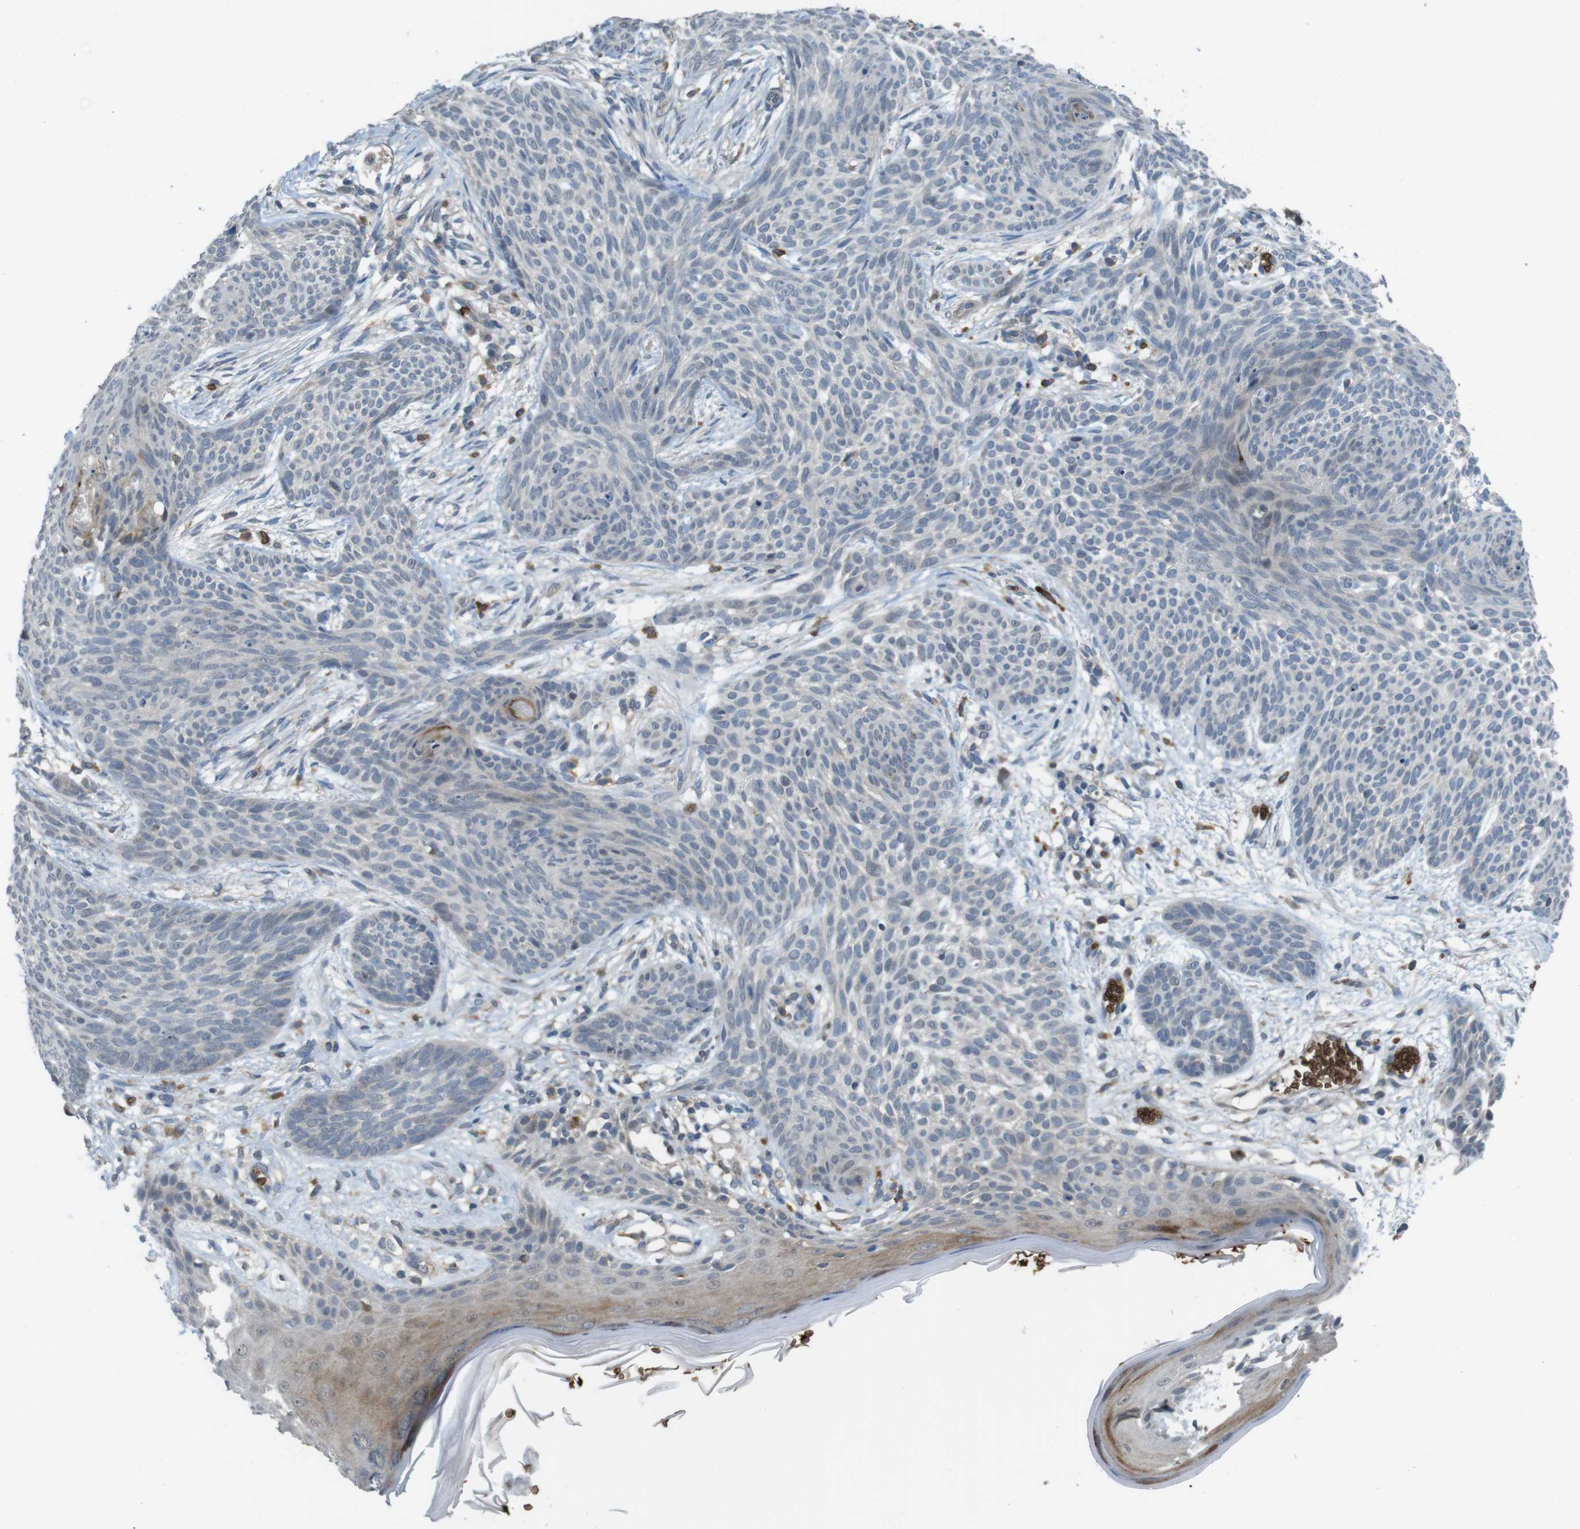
{"staining": {"intensity": "negative", "quantity": "none", "location": "none"}, "tissue": "skin cancer", "cell_type": "Tumor cells", "image_type": "cancer", "snomed": [{"axis": "morphology", "description": "Basal cell carcinoma"}, {"axis": "topography", "description": "Skin"}], "caption": "Immunohistochemistry (IHC) histopathology image of human skin basal cell carcinoma stained for a protein (brown), which demonstrates no staining in tumor cells.", "gene": "GYPA", "patient": {"sex": "female", "age": 59}}